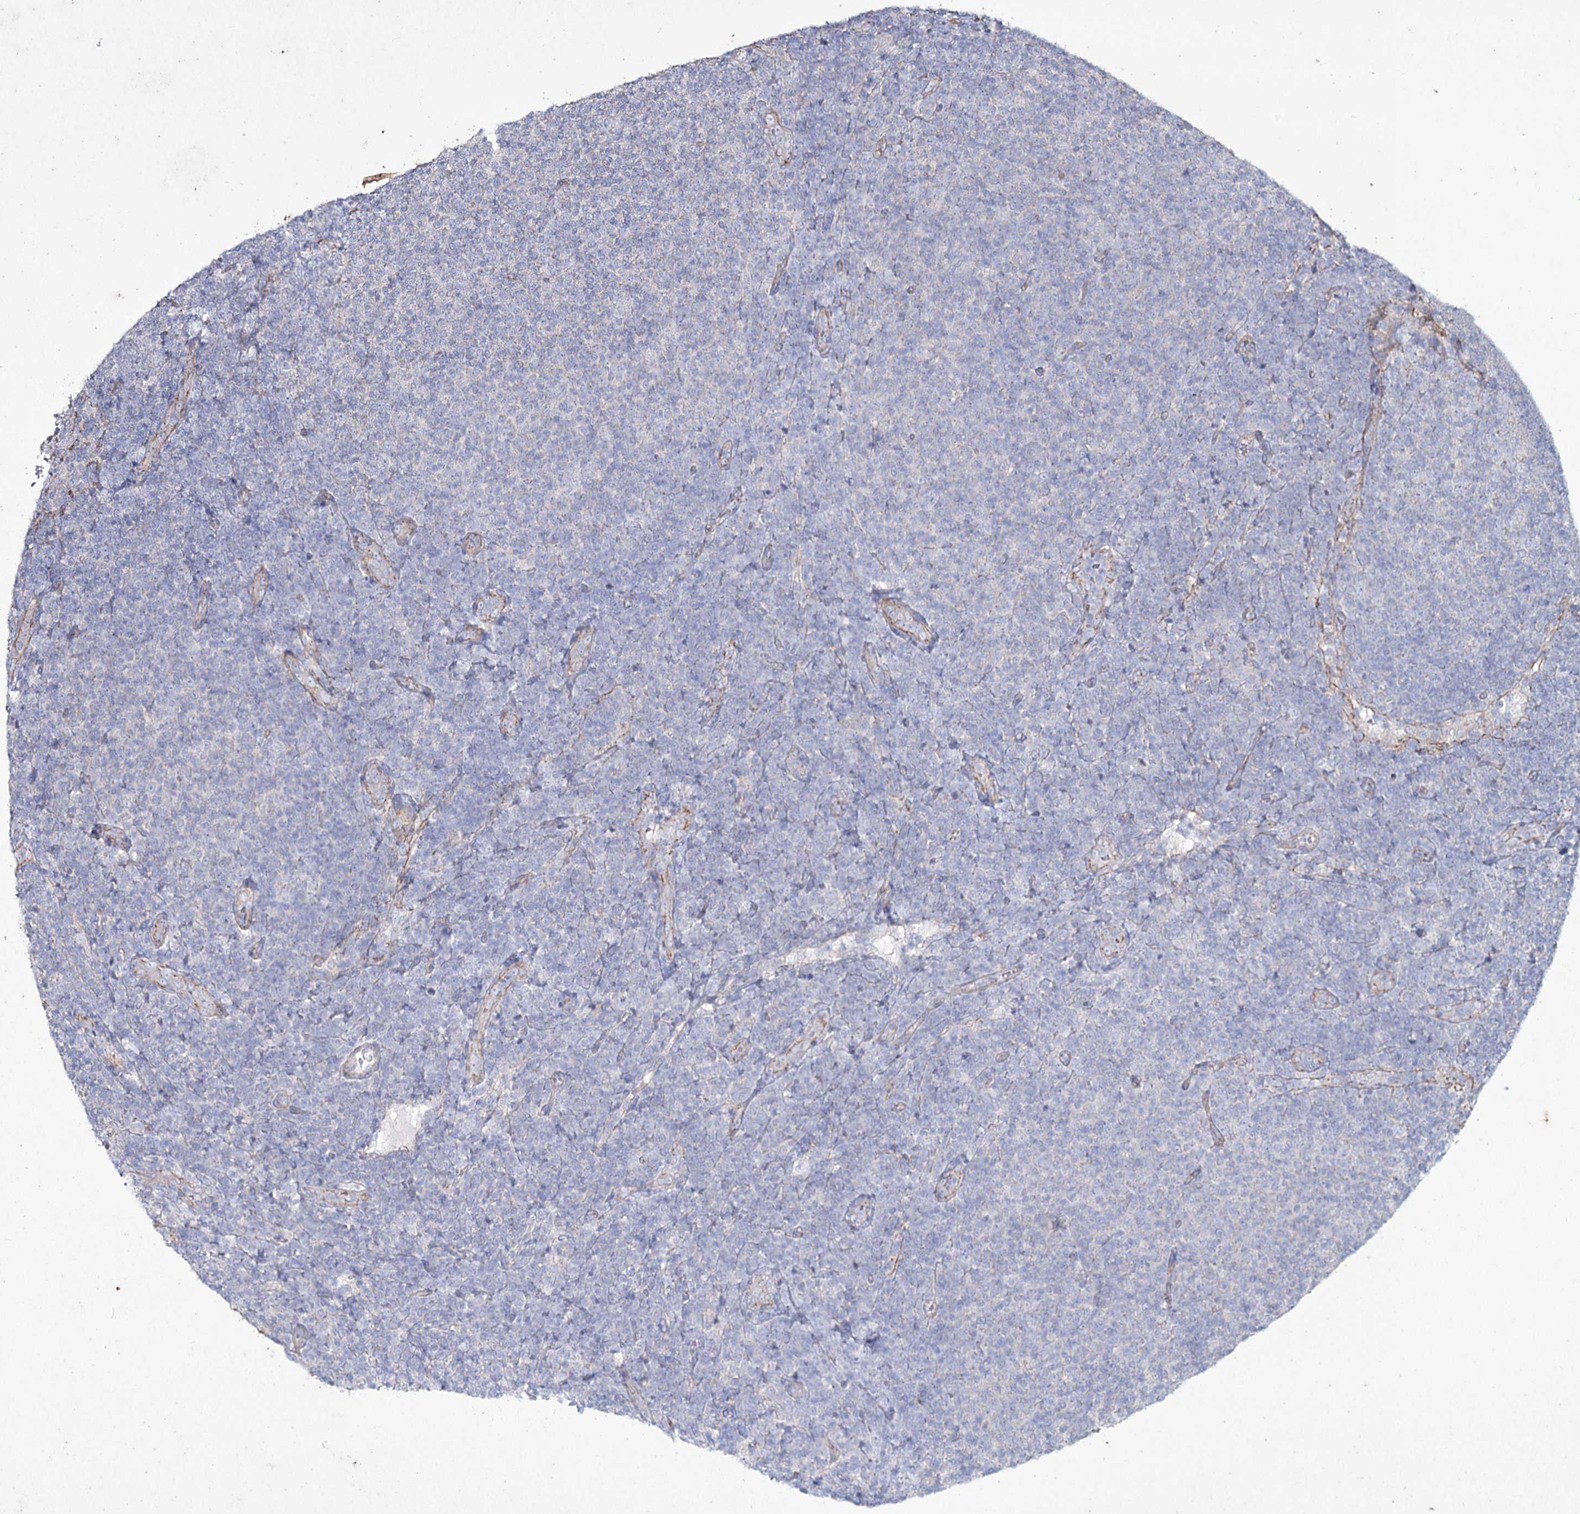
{"staining": {"intensity": "negative", "quantity": "none", "location": "none"}, "tissue": "lymphoma", "cell_type": "Tumor cells", "image_type": "cancer", "snomed": [{"axis": "morphology", "description": "Malignant lymphoma, non-Hodgkin's type, Low grade"}, {"axis": "topography", "description": "Lymph node"}], "caption": "This image is of low-grade malignant lymphoma, non-Hodgkin's type stained with IHC to label a protein in brown with the nuclei are counter-stained blue. There is no staining in tumor cells. (Immunohistochemistry (ihc), brightfield microscopy, high magnification).", "gene": "LDLRAD3", "patient": {"sex": "male", "age": 66}}